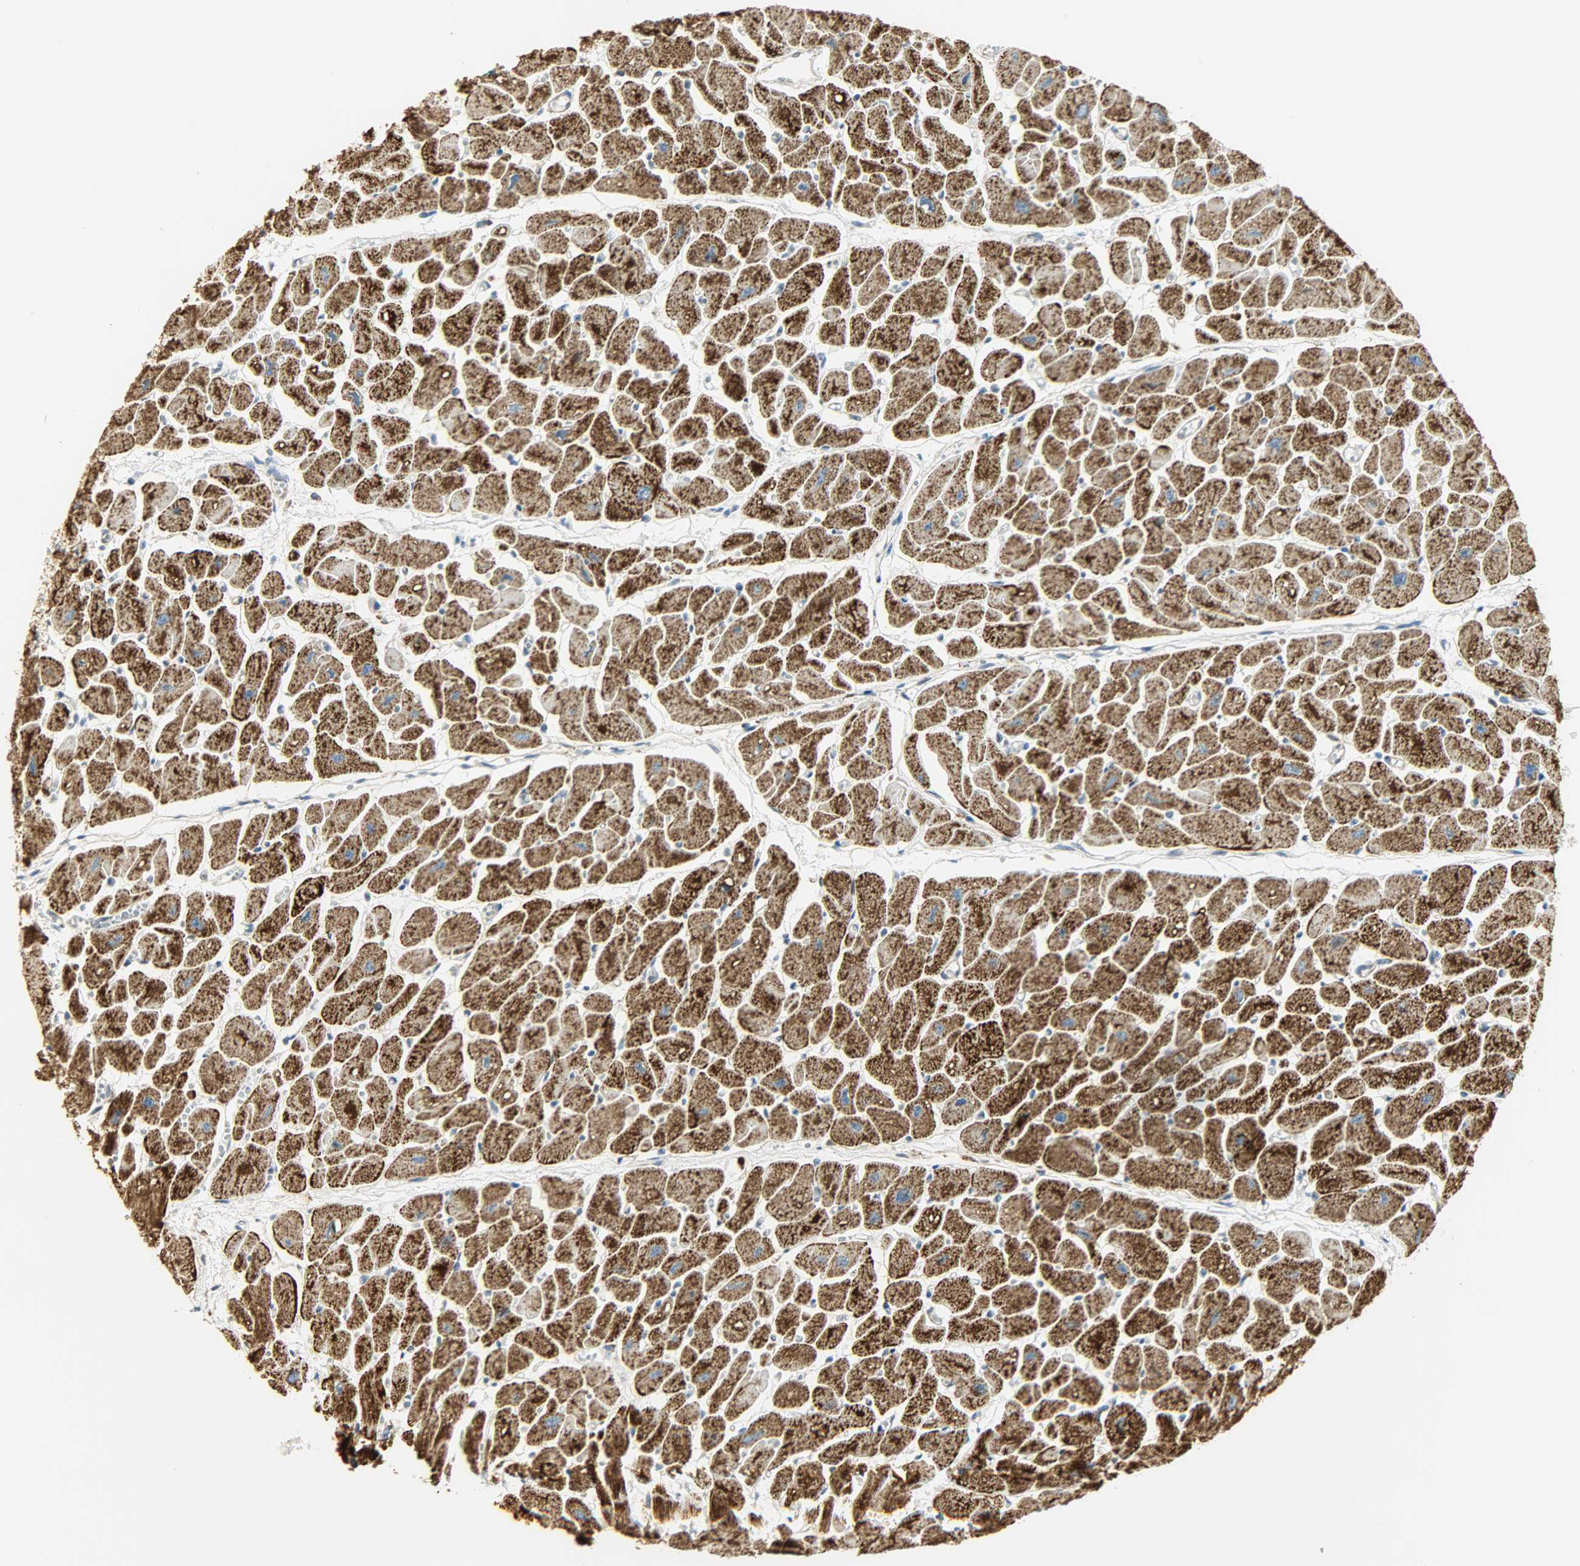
{"staining": {"intensity": "strong", "quantity": ">75%", "location": "cytoplasmic/membranous"}, "tissue": "heart muscle", "cell_type": "Cardiomyocytes", "image_type": "normal", "snomed": [{"axis": "morphology", "description": "Normal tissue, NOS"}, {"axis": "topography", "description": "Heart"}], "caption": "Cardiomyocytes reveal high levels of strong cytoplasmic/membranous staining in about >75% of cells in benign human heart muscle. The staining was performed using DAB (3,3'-diaminobenzidine) to visualize the protein expression in brown, while the nuclei were stained in blue with hematoxylin (Magnification: 20x).", "gene": "NNT", "patient": {"sex": "female", "age": 54}}